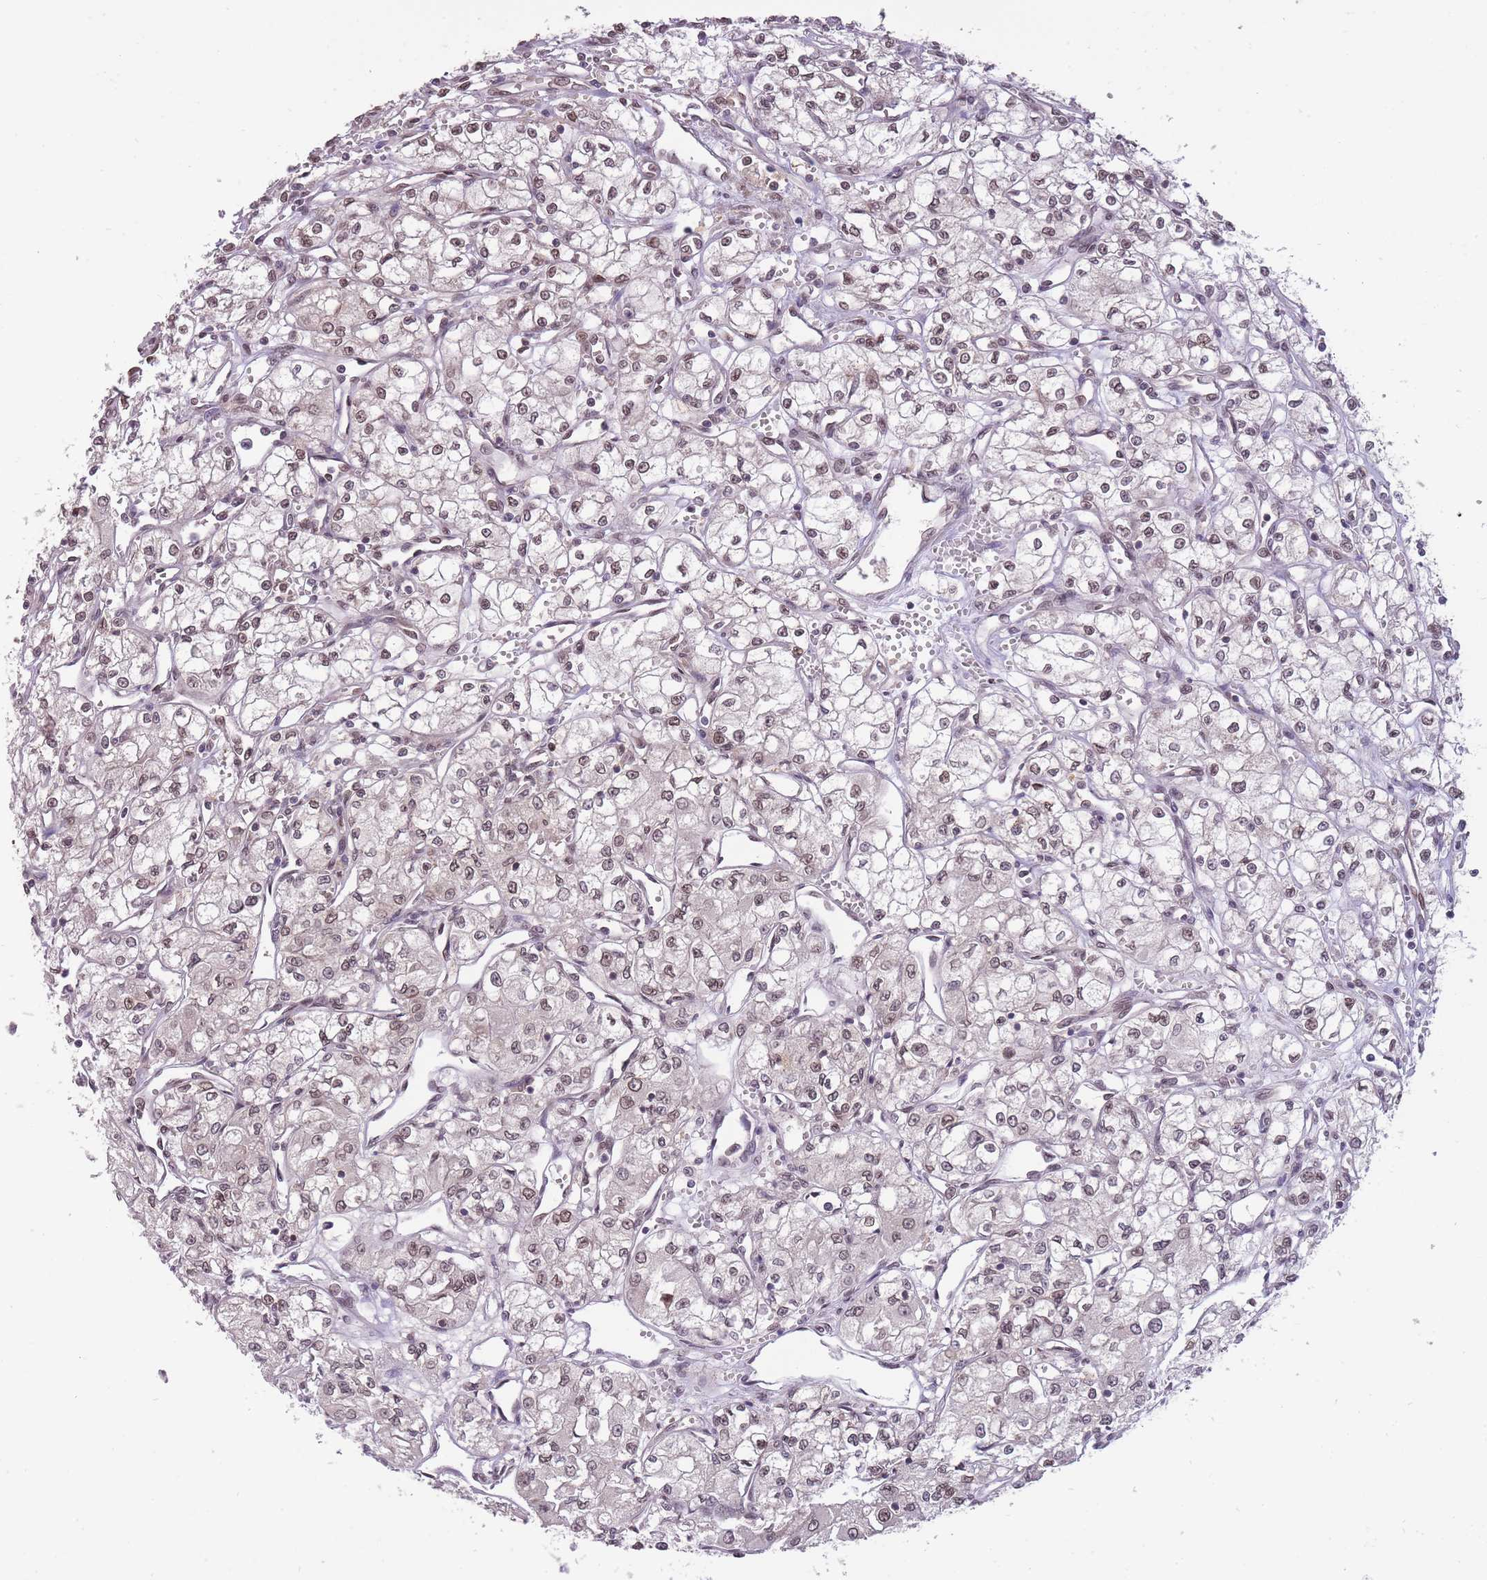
{"staining": {"intensity": "weak", "quantity": ">75%", "location": "nuclear"}, "tissue": "renal cancer", "cell_type": "Tumor cells", "image_type": "cancer", "snomed": [{"axis": "morphology", "description": "Adenocarcinoma, NOS"}, {"axis": "topography", "description": "Kidney"}], "caption": "An image of human renal cancer stained for a protein displays weak nuclear brown staining in tumor cells.", "gene": "CDIP1", "patient": {"sex": "male", "age": 59}}